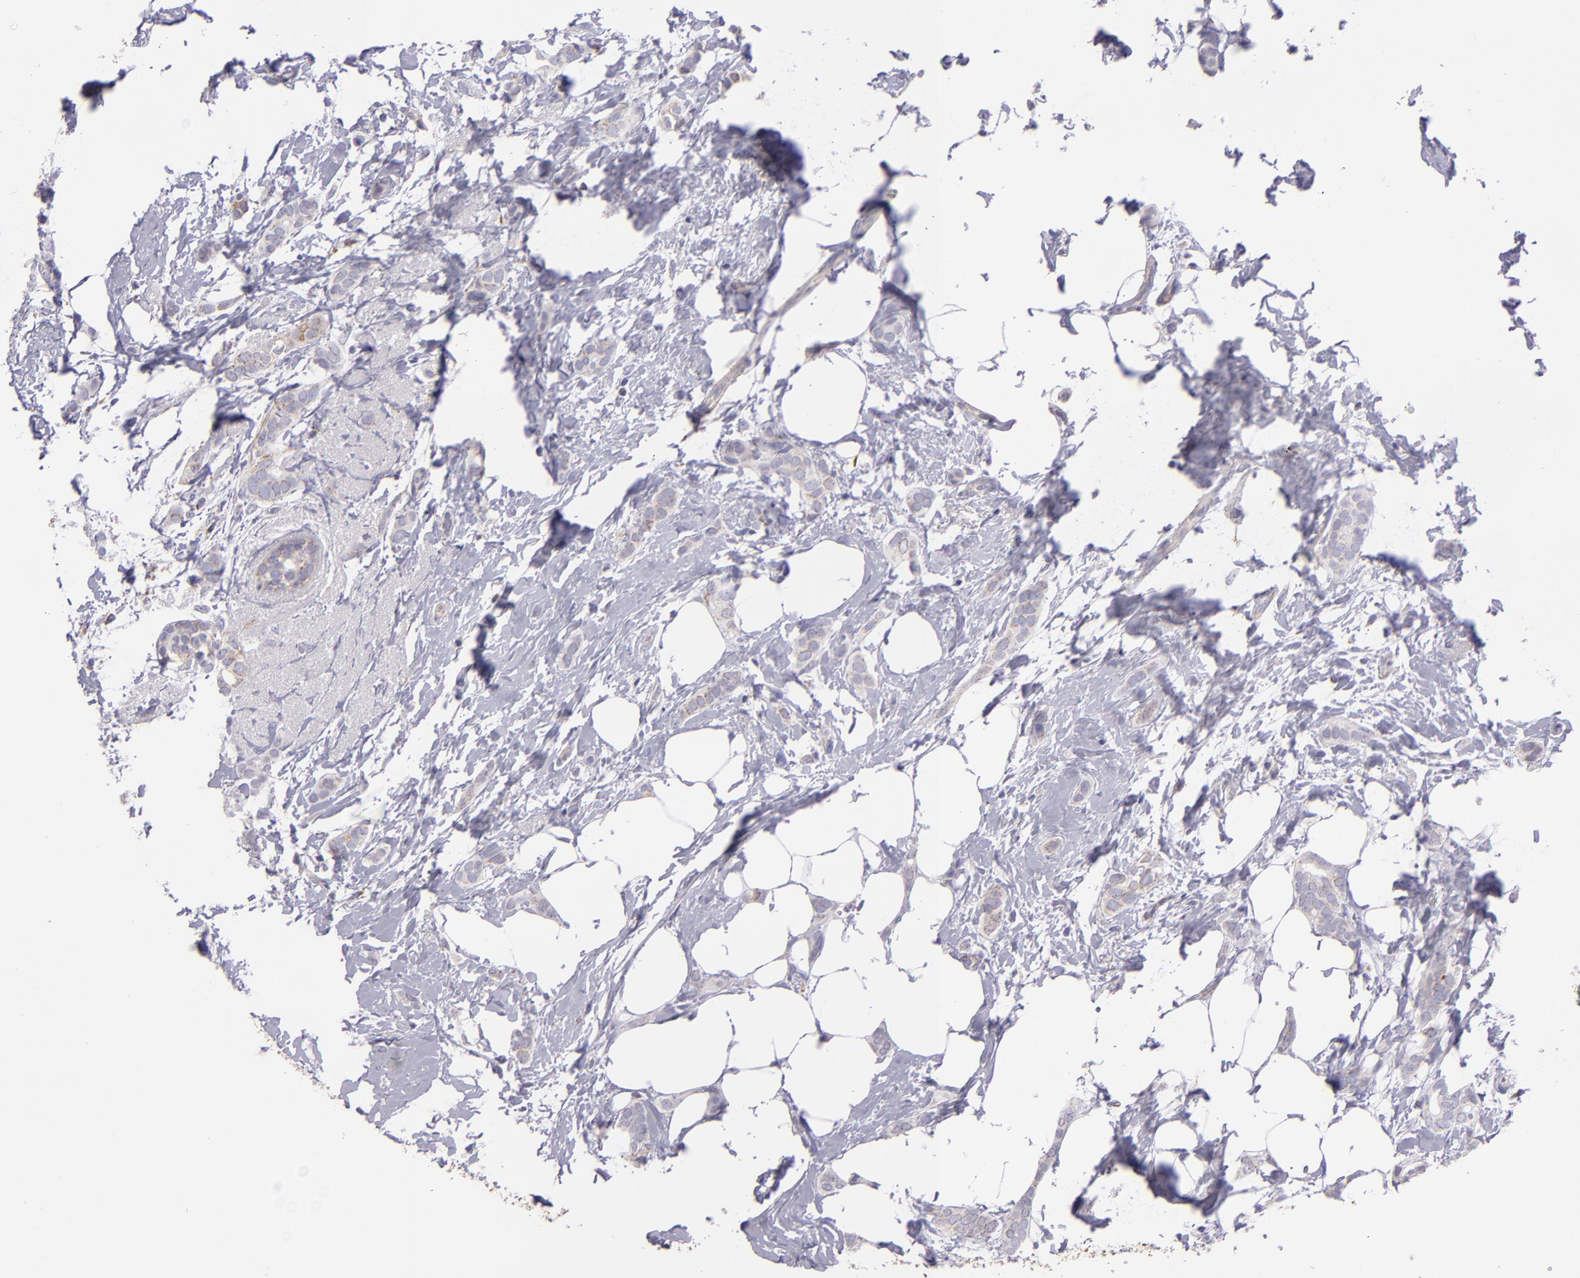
{"staining": {"intensity": "weak", "quantity": "25%-75%", "location": "cytoplasmic/membranous"}, "tissue": "breast cancer", "cell_type": "Tumor cells", "image_type": "cancer", "snomed": [{"axis": "morphology", "description": "Duct carcinoma"}, {"axis": "topography", "description": "Breast"}], "caption": "Immunohistochemistry histopathology image of human intraductal carcinoma (breast) stained for a protein (brown), which exhibits low levels of weak cytoplasmic/membranous staining in about 25%-75% of tumor cells.", "gene": "HSPD1", "patient": {"sex": "female", "age": 54}}